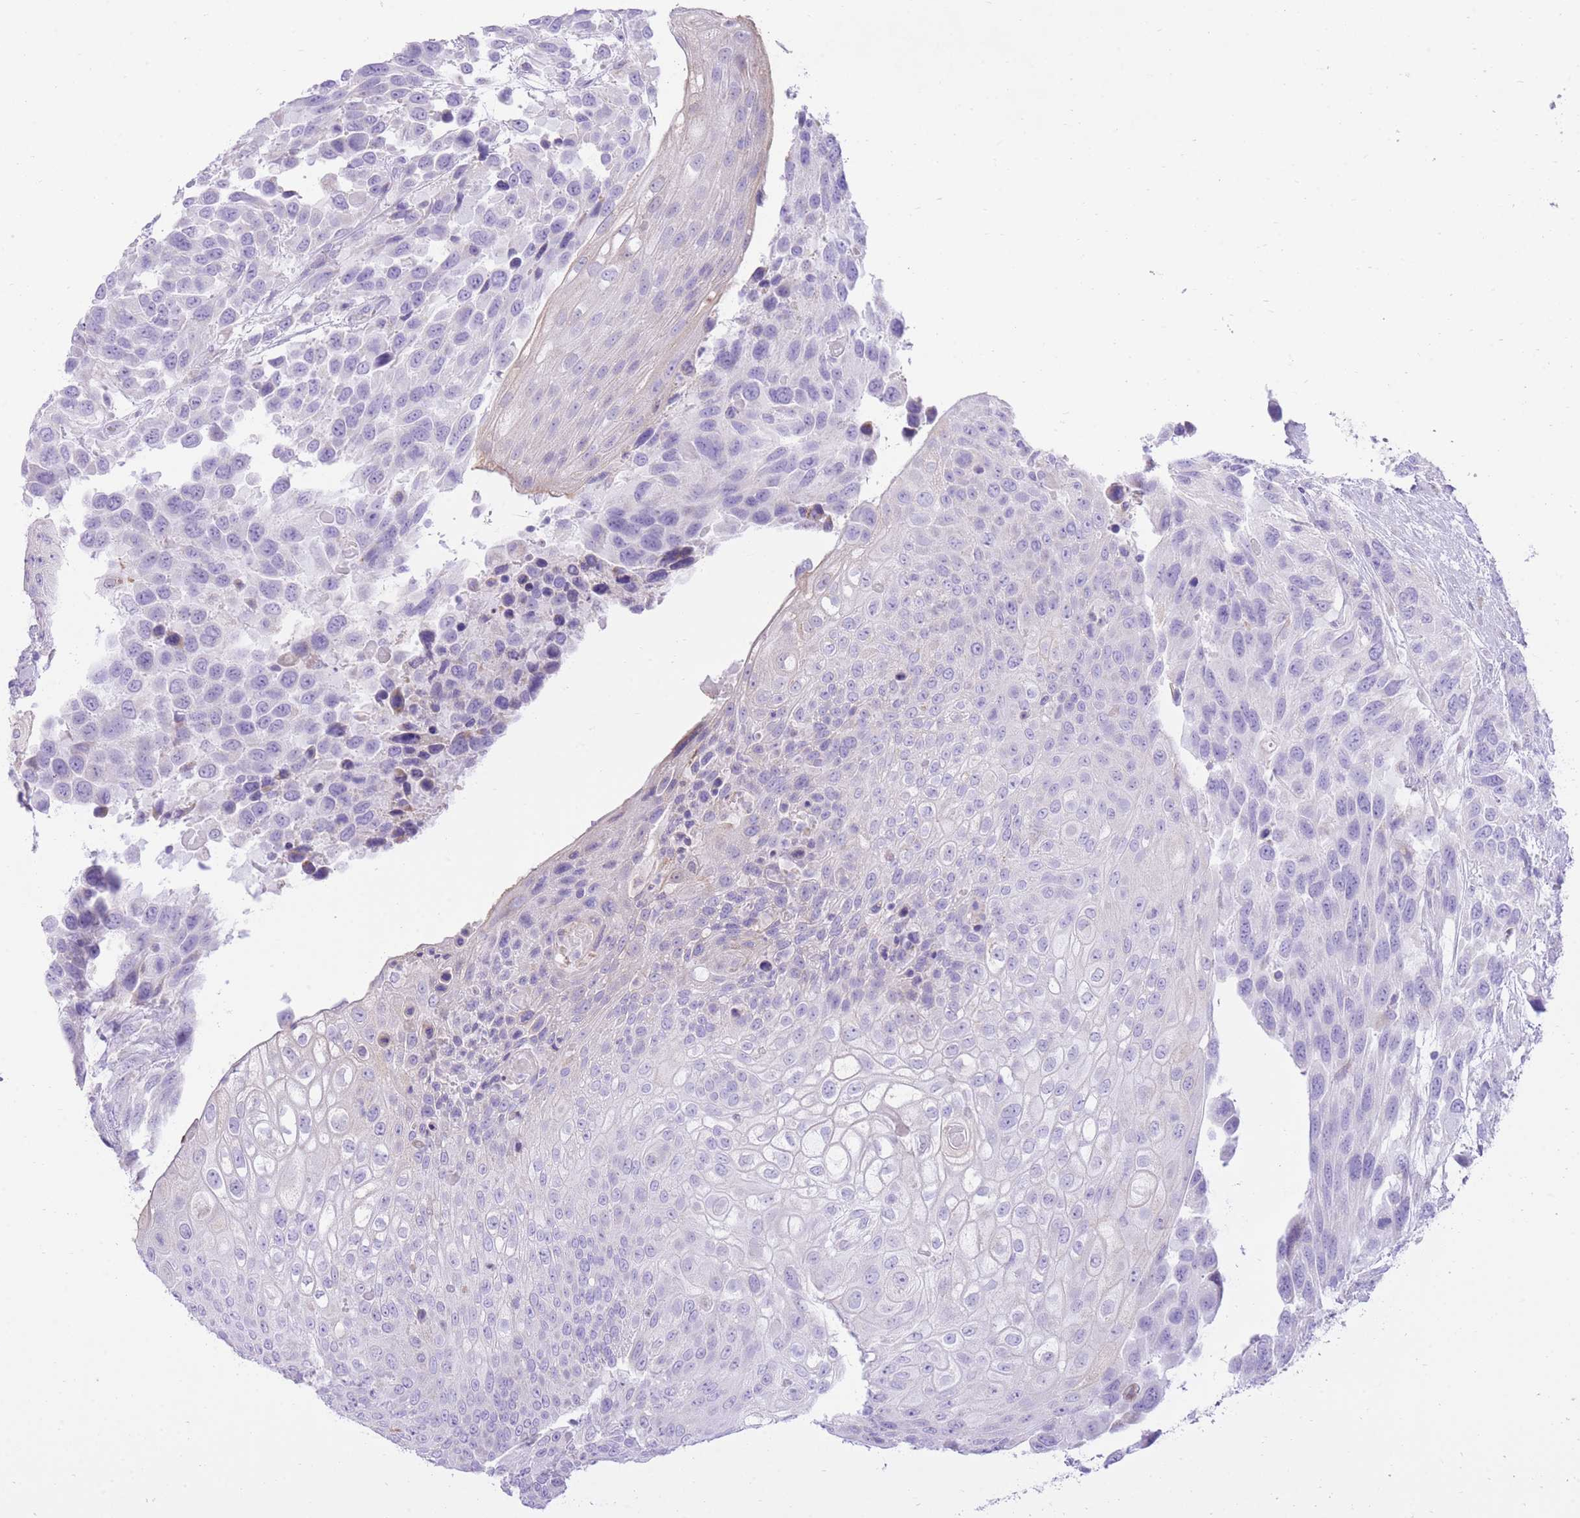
{"staining": {"intensity": "negative", "quantity": "none", "location": "none"}, "tissue": "urothelial cancer", "cell_type": "Tumor cells", "image_type": "cancer", "snomed": [{"axis": "morphology", "description": "Urothelial carcinoma, High grade"}, {"axis": "topography", "description": "Urinary bladder"}], "caption": "Protein analysis of high-grade urothelial carcinoma demonstrates no significant staining in tumor cells.", "gene": "SLC4A4", "patient": {"sex": "female", "age": 70}}